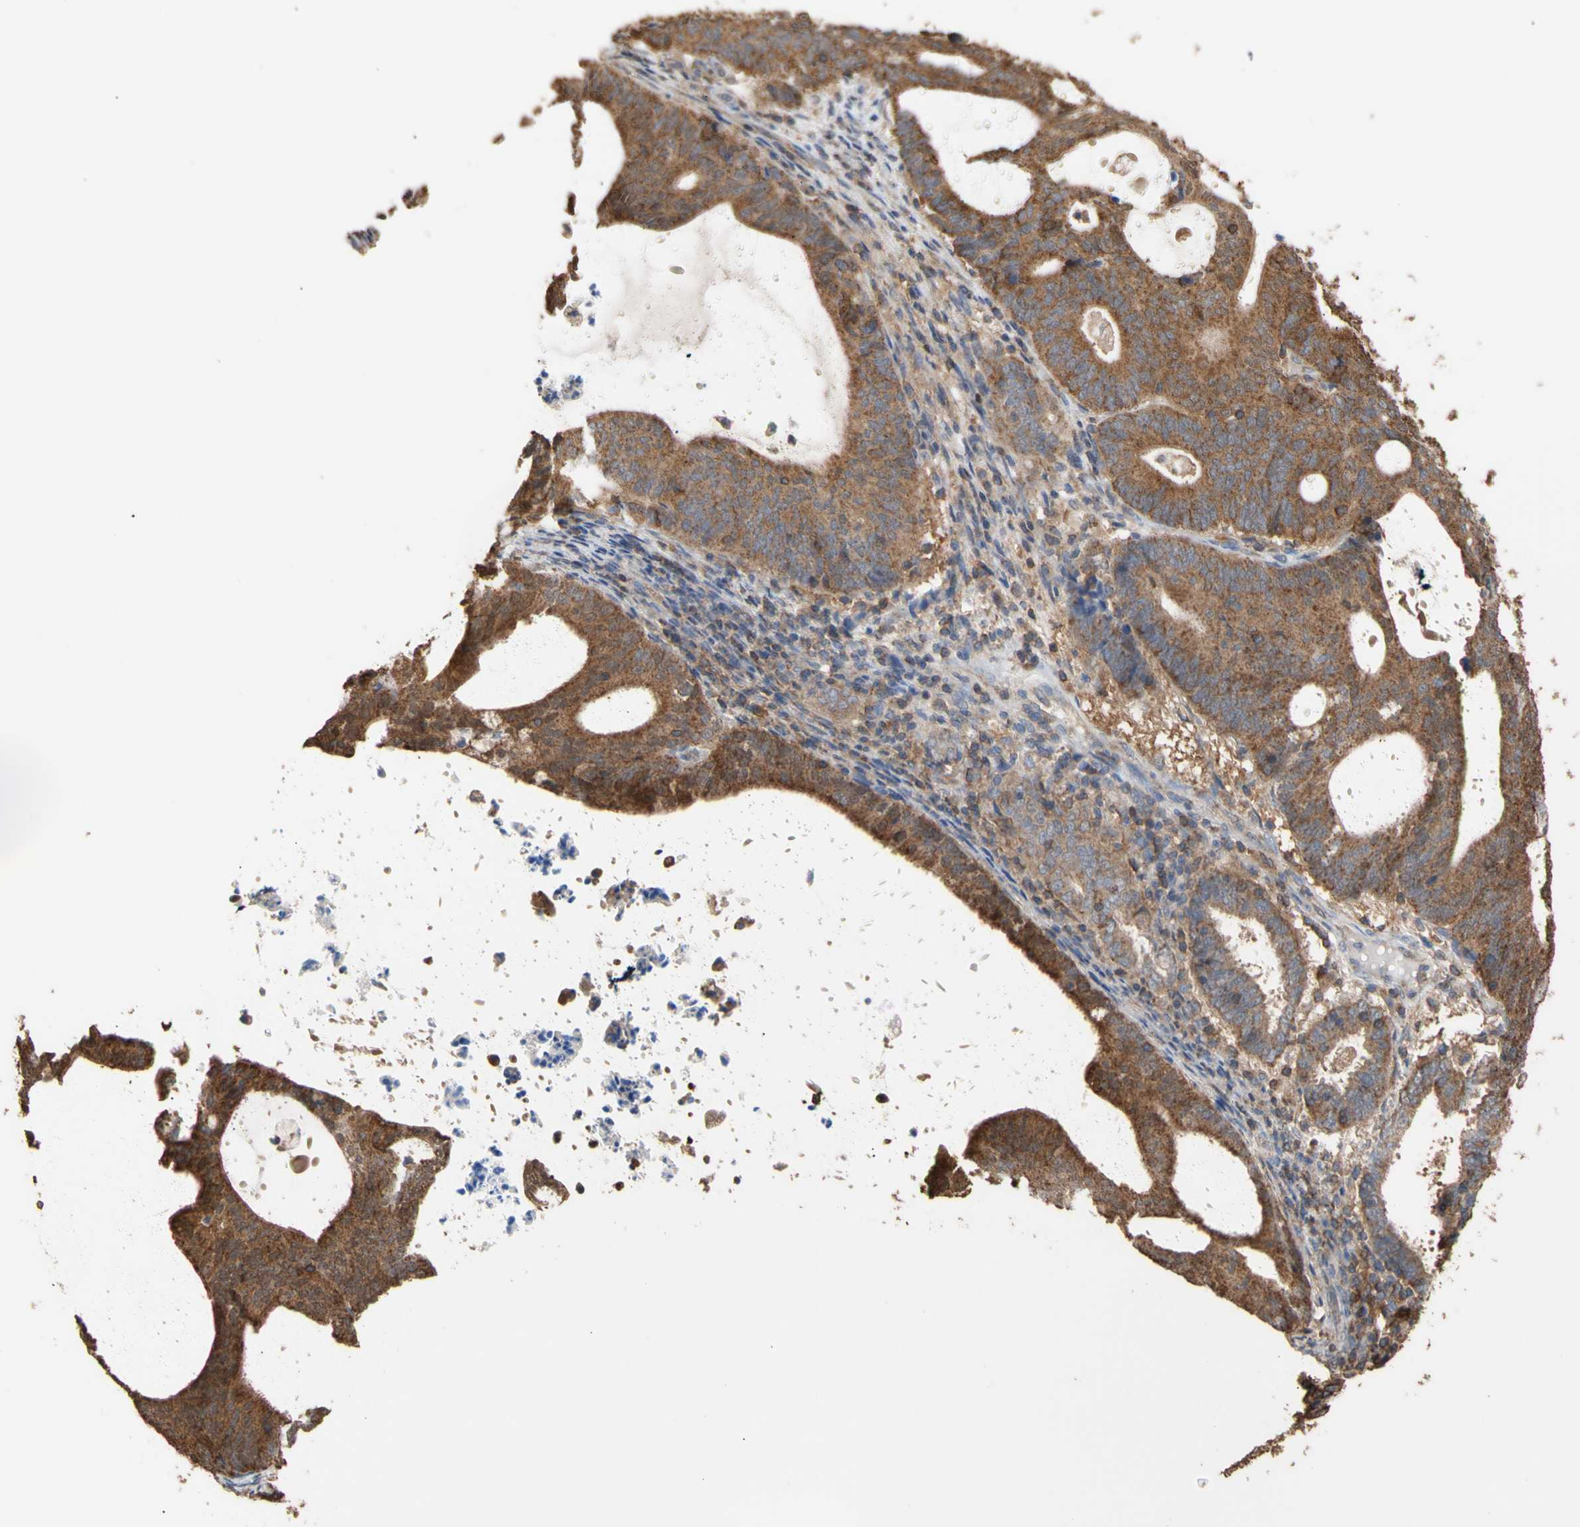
{"staining": {"intensity": "strong", "quantity": ">75%", "location": "cytoplasmic/membranous"}, "tissue": "endometrial cancer", "cell_type": "Tumor cells", "image_type": "cancer", "snomed": [{"axis": "morphology", "description": "Adenocarcinoma, NOS"}, {"axis": "topography", "description": "Uterus"}], "caption": "Immunohistochemical staining of human adenocarcinoma (endometrial) displays high levels of strong cytoplasmic/membranous protein staining in about >75% of tumor cells.", "gene": "ALDH9A1", "patient": {"sex": "female", "age": 83}}